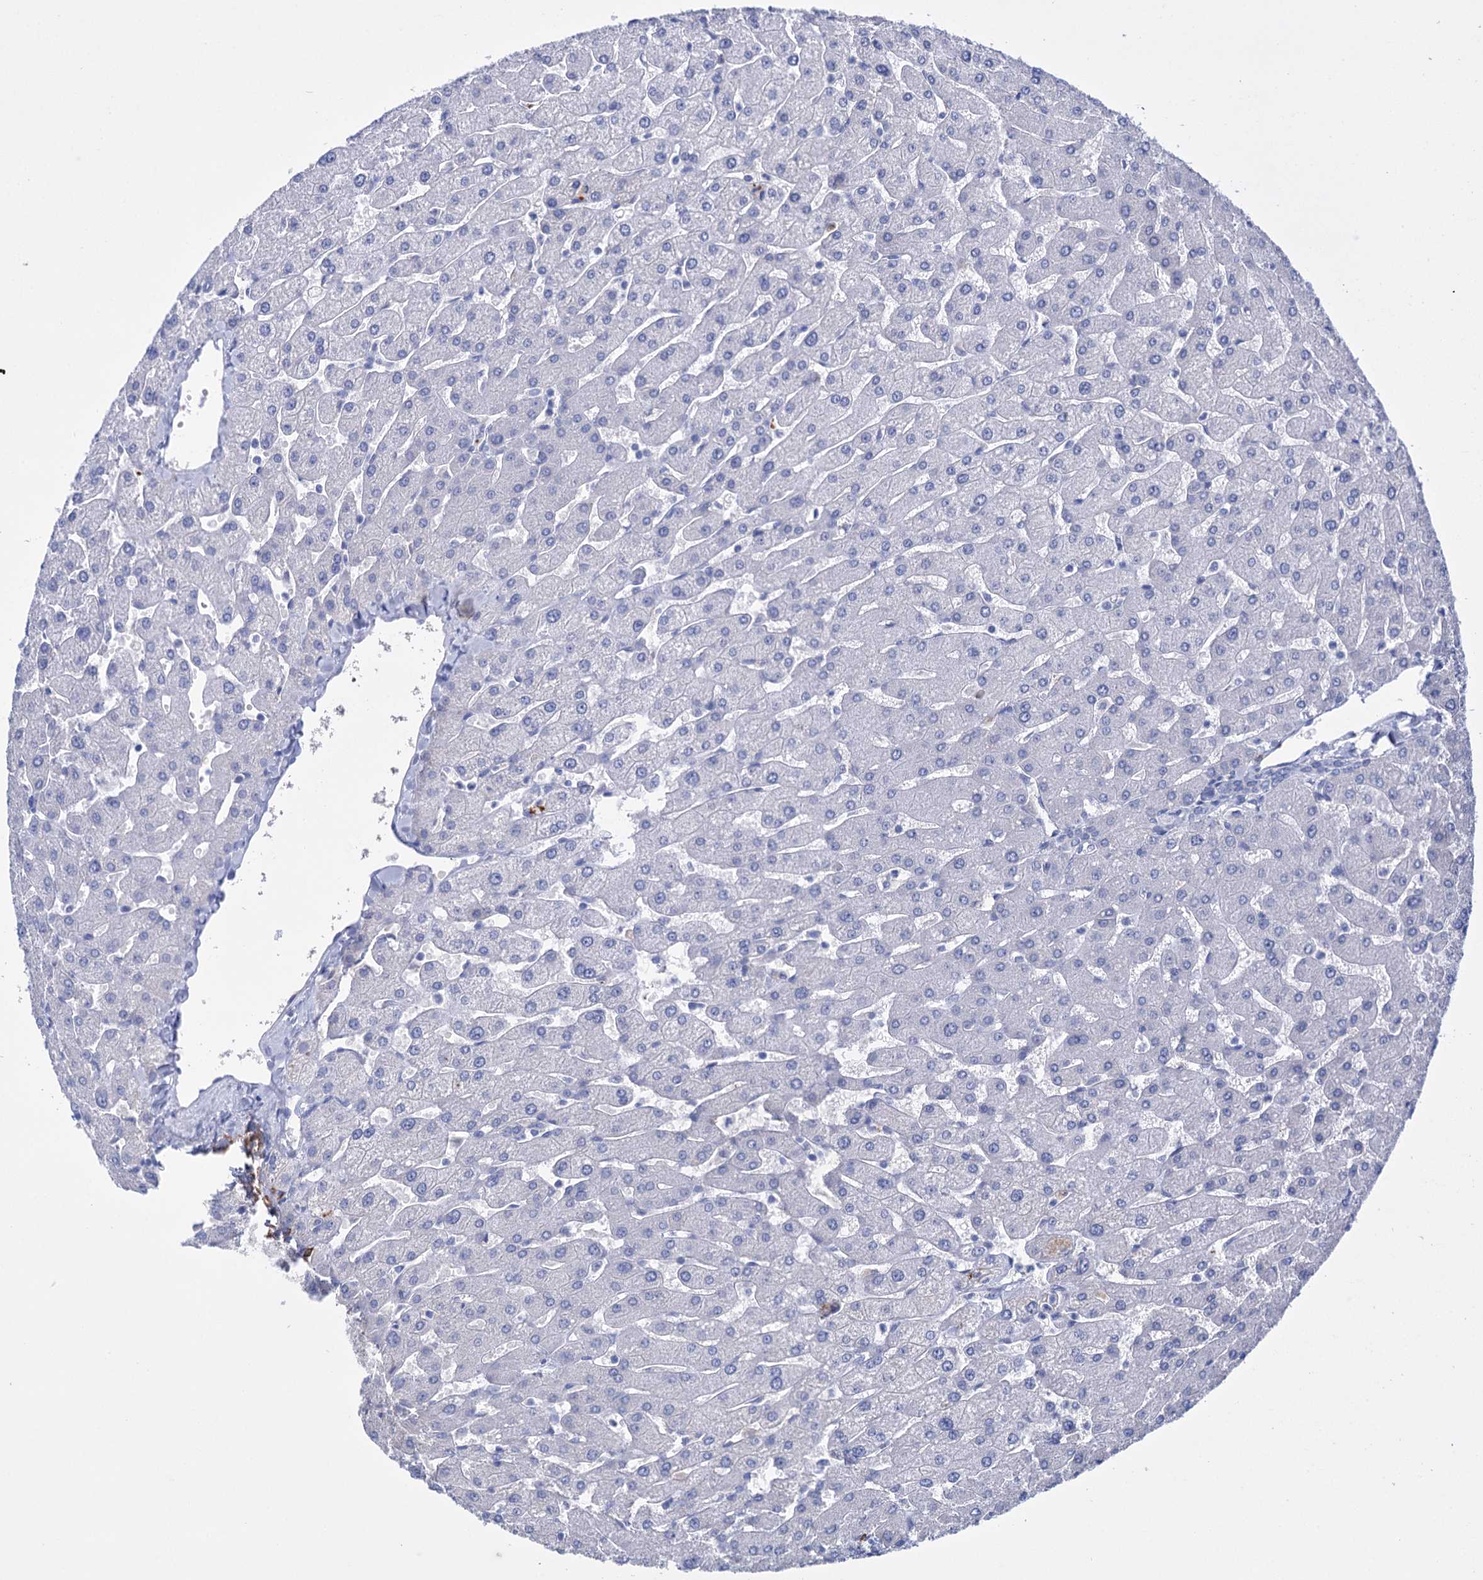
{"staining": {"intensity": "negative", "quantity": "none", "location": "none"}, "tissue": "liver", "cell_type": "Cholangiocytes", "image_type": "normal", "snomed": [{"axis": "morphology", "description": "Normal tissue, NOS"}, {"axis": "topography", "description": "Liver"}], "caption": "DAB immunohistochemical staining of unremarkable liver shows no significant positivity in cholangiocytes.", "gene": "FBXW12", "patient": {"sex": "male", "age": 55}}